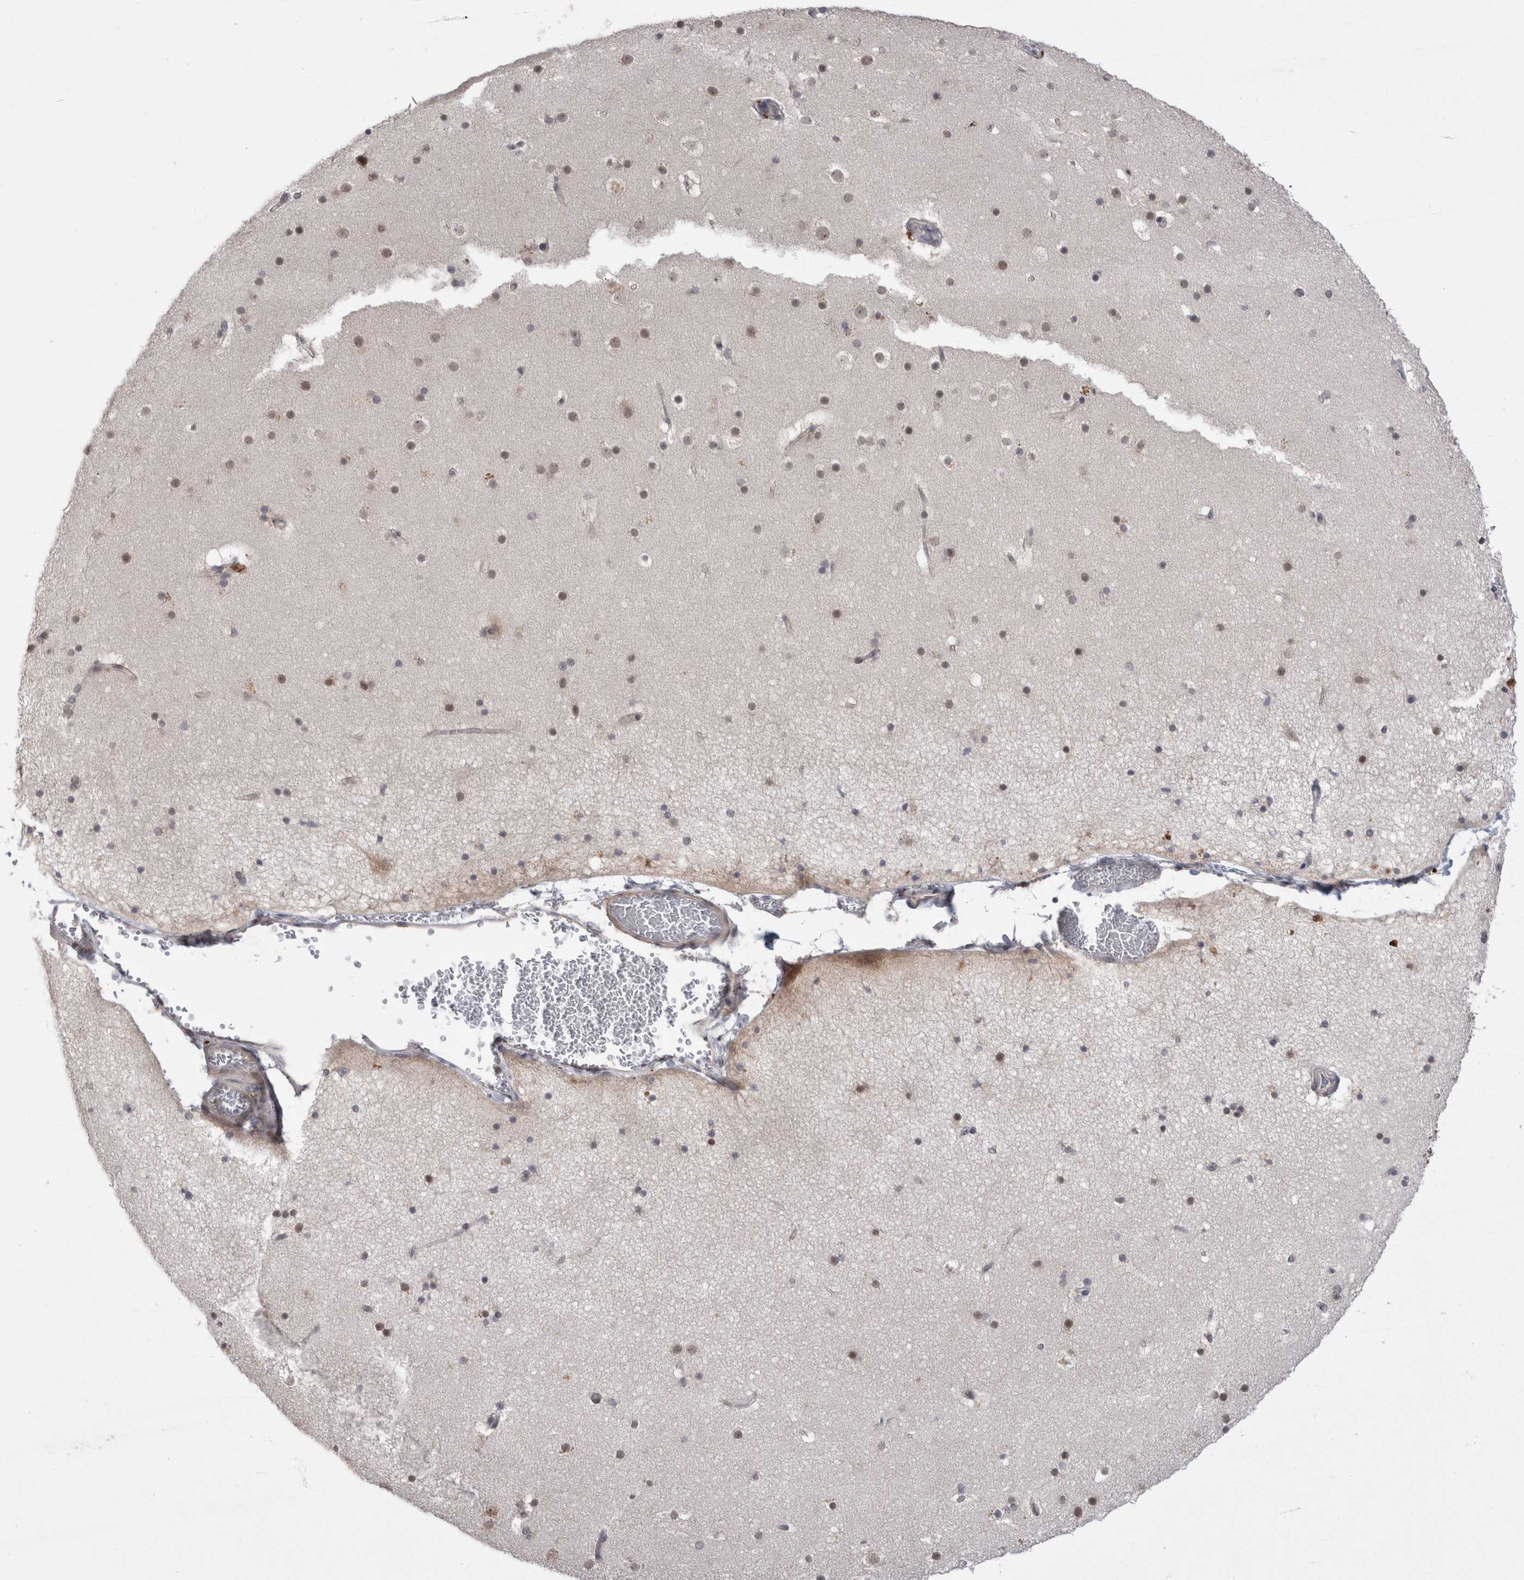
{"staining": {"intensity": "negative", "quantity": "none", "location": "none"}, "tissue": "cerebral cortex", "cell_type": "Endothelial cells", "image_type": "normal", "snomed": [{"axis": "morphology", "description": "Normal tissue, NOS"}, {"axis": "topography", "description": "Cerebral cortex"}], "caption": "Immunohistochemistry (IHC) photomicrograph of unremarkable human cerebral cortex stained for a protein (brown), which displays no positivity in endothelial cells.", "gene": "MTBP", "patient": {"sex": "male", "age": 57}}